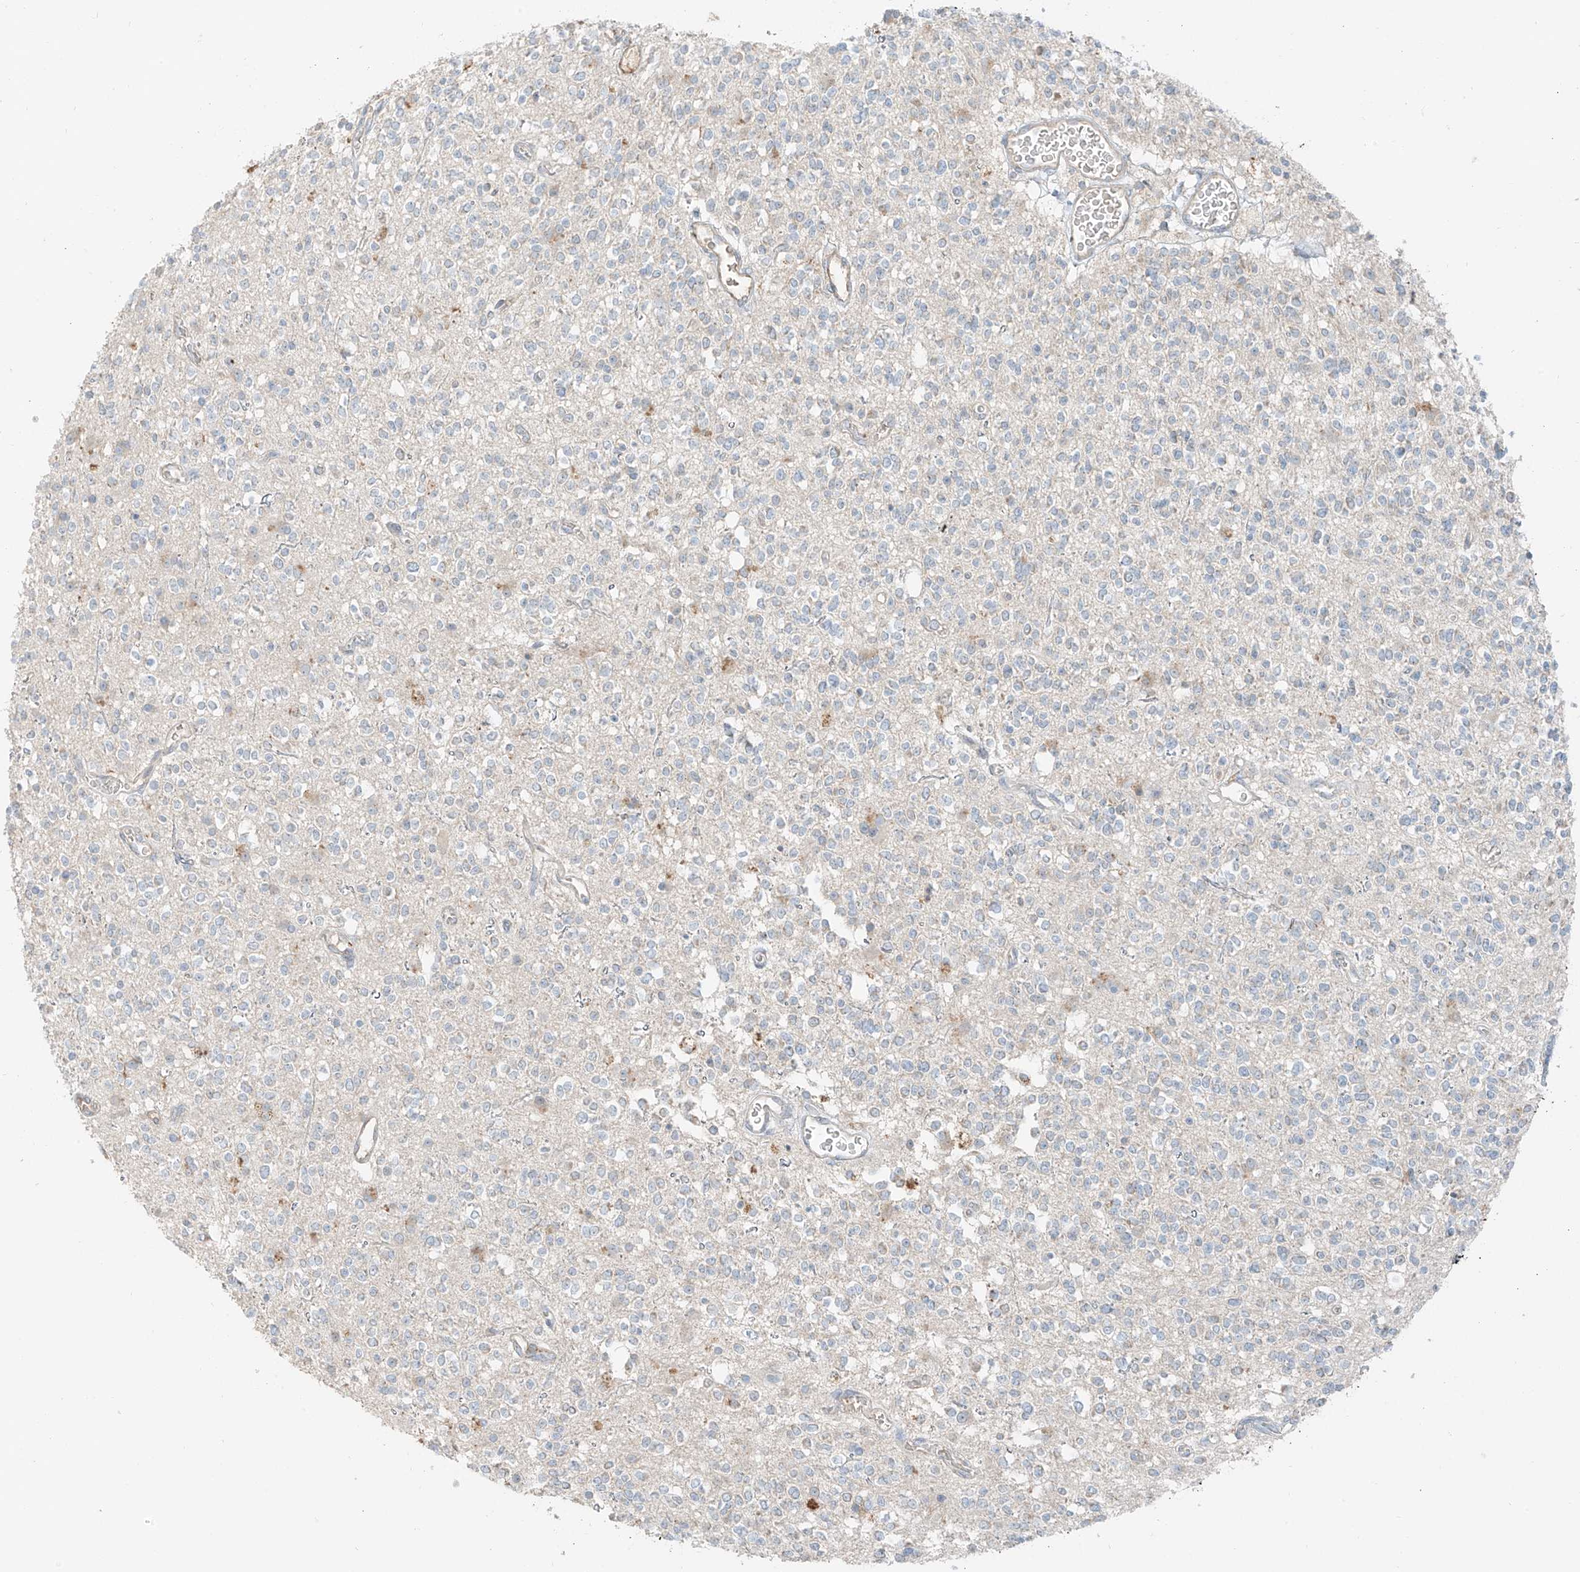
{"staining": {"intensity": "negative", "quantity": "none", "location": "none"}, "tissue": "glioma", "cell_type": "Tumor cells", "image_type": "cancer", "snomed": [{"axis": "morphology", "description": "Glioma, malignant, High grade"}, {"axis": "topography", "description": "Brain"}], "caption": "This is a micrograph of IHC staining of glioma, which shows no positivity in tumor cells.", "gene": "FSTL1", "patient": {"sex": "male", "age": 34}}